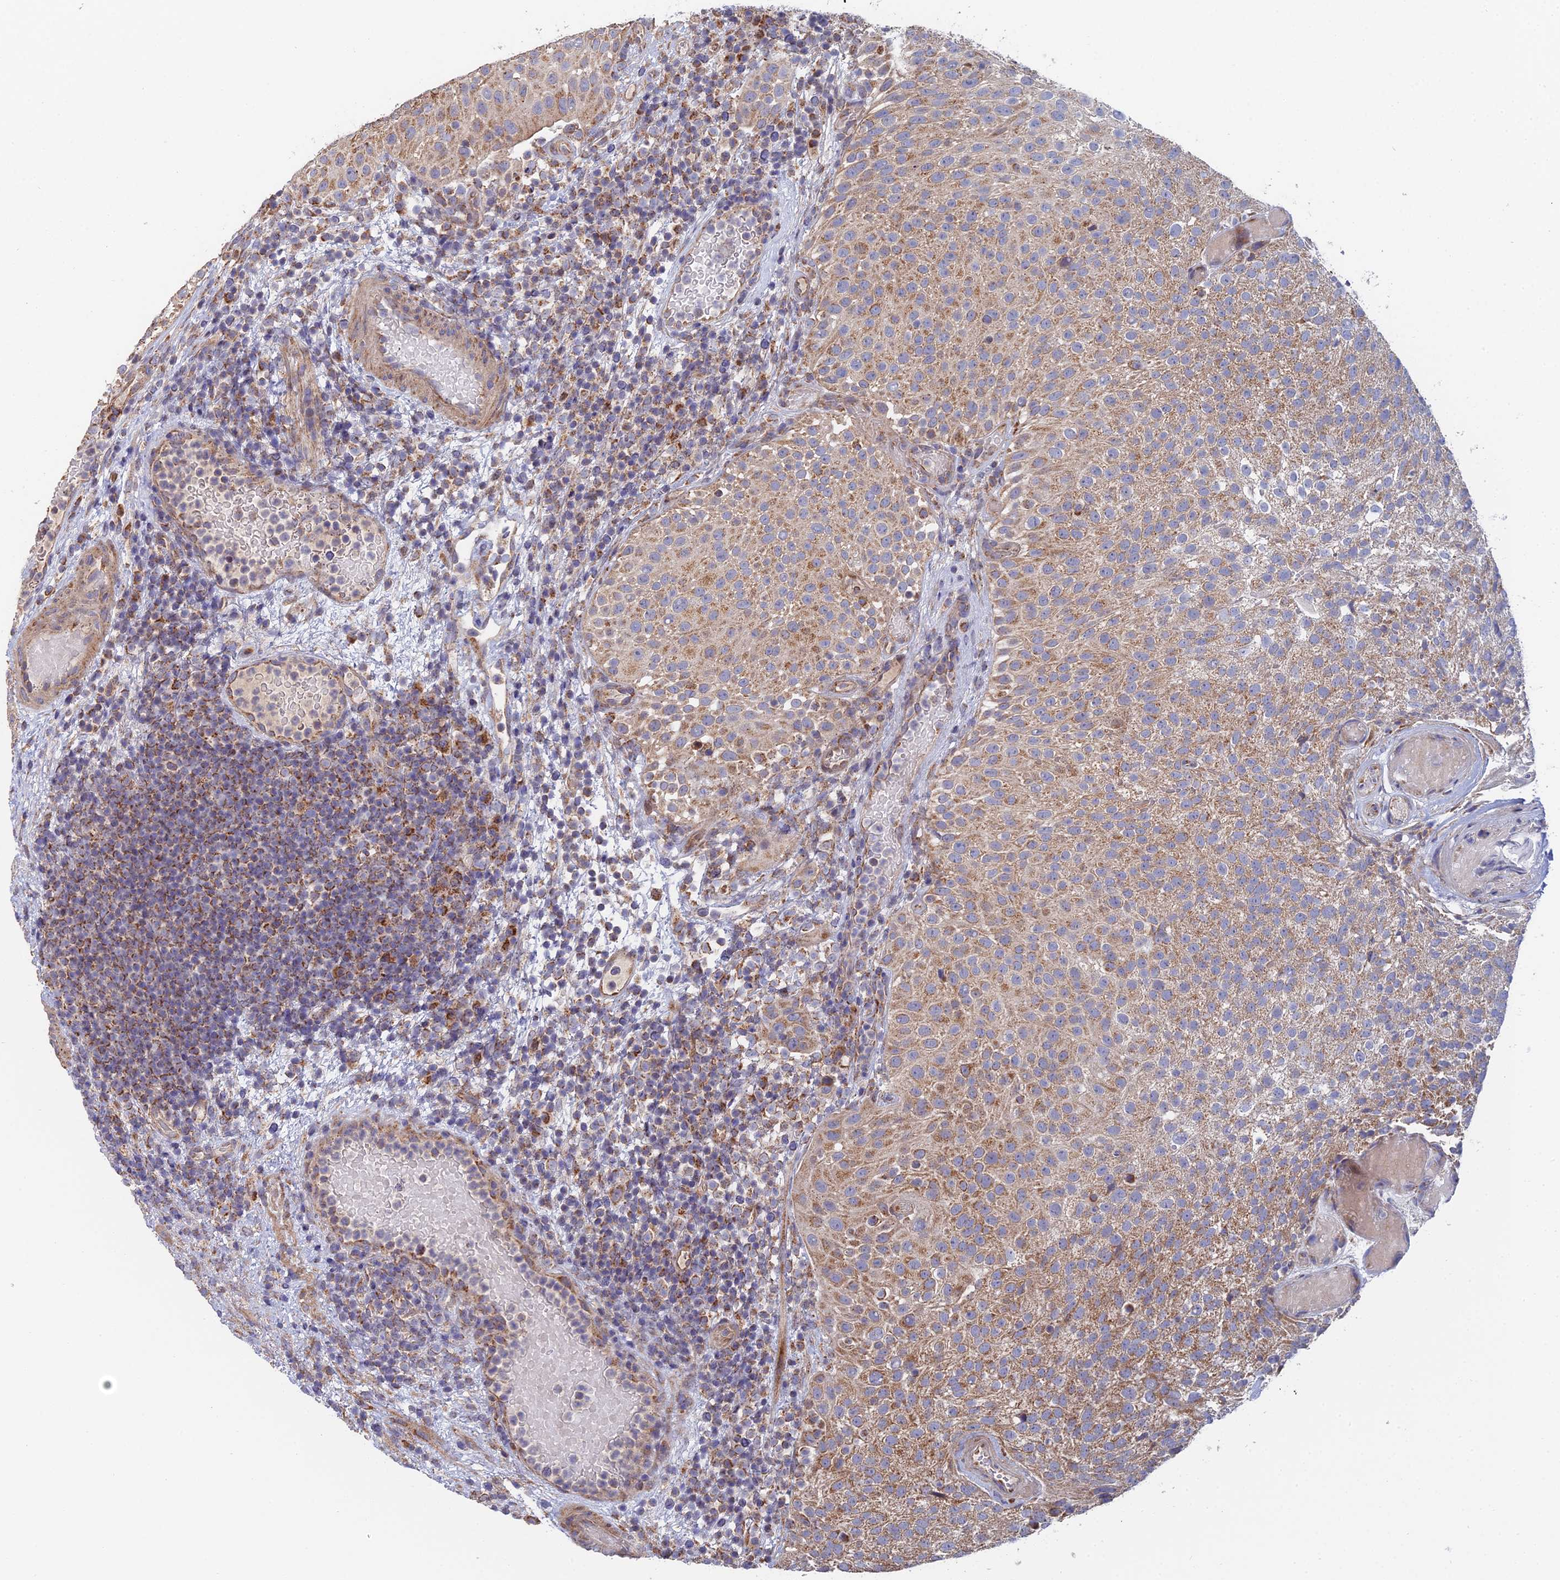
{"staining": {"intensity": "moderate", "quantity": ">75%", "location": "cytoplasmic/membranous"}, "tissue": "urothelial cancer", "cell_type": "Tumor cells", "image_type": "cancer", "snomed": [{"axis": "morphology", "description": "Urothelial carcinoma, Low grade"}, {"axis": "topography", "description": "Urinary bladder"}], "caption": "Protein staining exhibits moderate cytoplasmic/membranous expression in approximately >75% of tumor cells in urothelial cancer.", "gene": "ECSIT", "patient": {"sex": "male", "age": 78}}